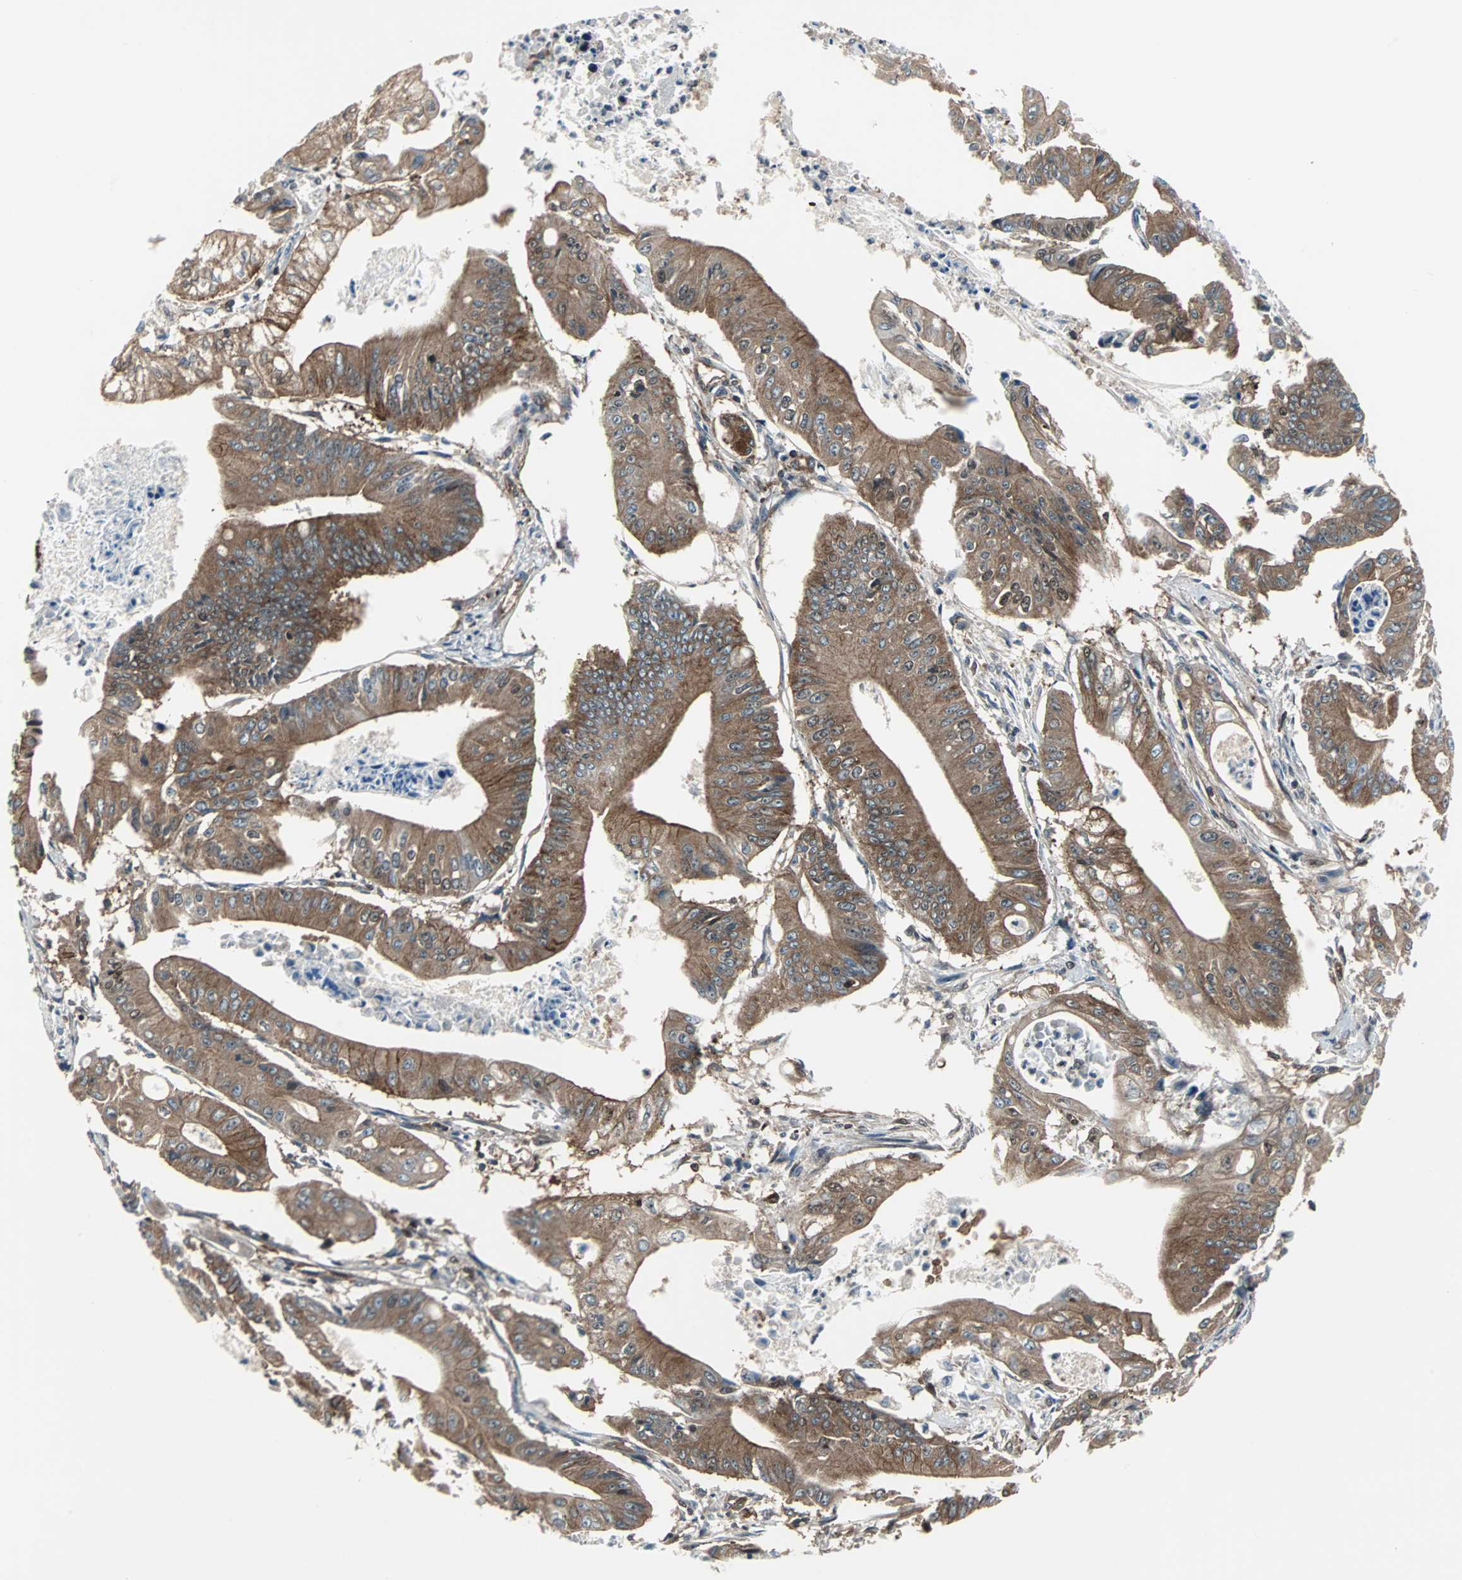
{"staining": {"intensity": "moderate", "quantity": ">75%", "location": "cytoplasmic/membranous"}, "tissue": "pancreatic cancer", "cell_type": "Tumor cells", "image_type": "cancer", "snomed": [{"axis": "morphology", "description": "Normal tissue, NOS"}, {"axis": "topography", "description": "Lymph node"}], "caption": "Immunohistochemical staining of human pancreatic cancer reveals medium levels of moderate cytoplasmic/membranous positivity in about >75% of tumor cells. The staining was performed using DAB, with brown indicating positive protein expression. Nuclei are stained blue with hematoxylin.", "gene": "RELA", "patient": {"sex": "male", "age": 62}}